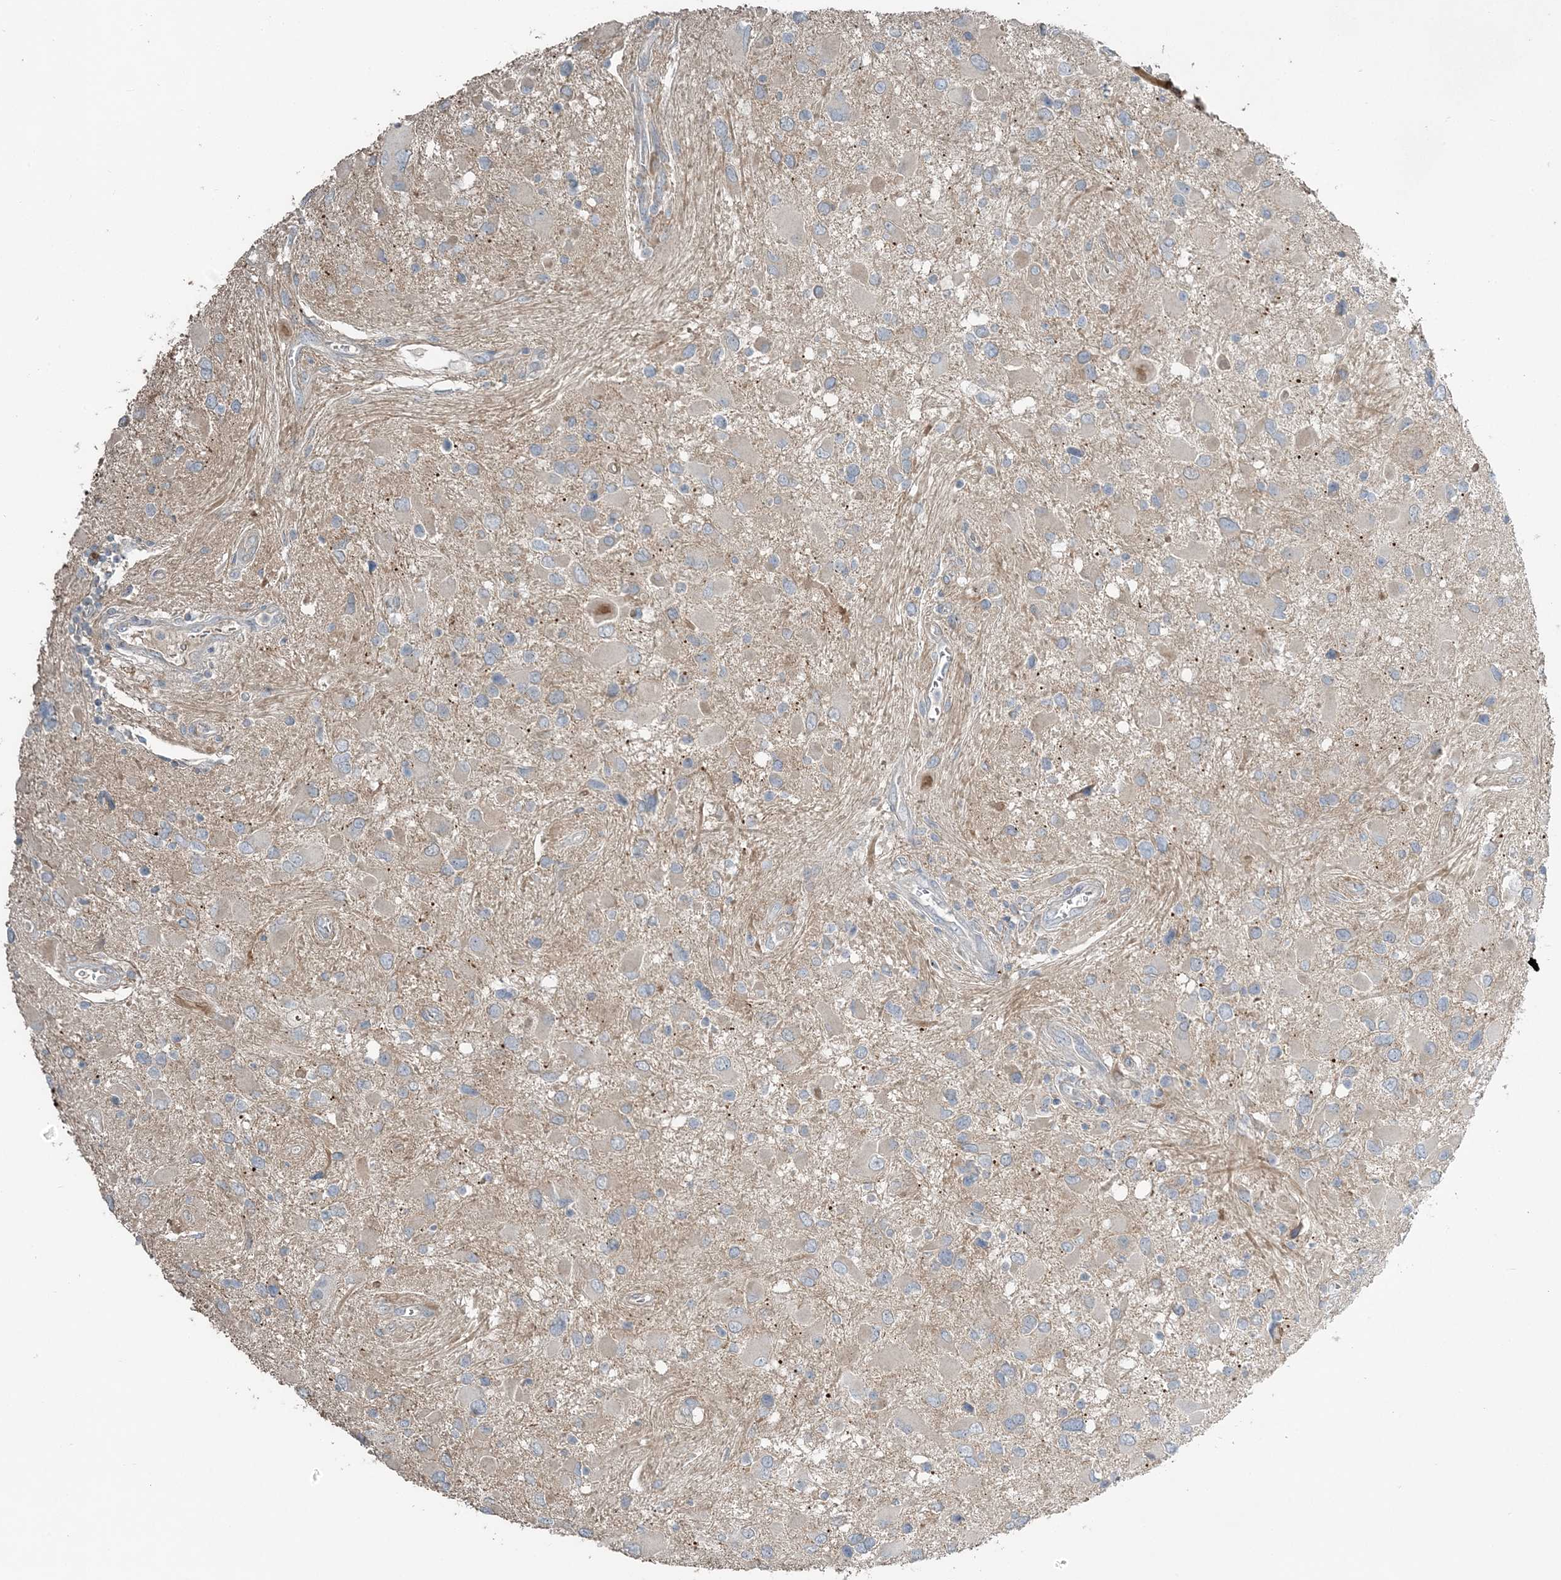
{"staining": {"intensity": "negative", "quantity": "none", "location": "none"}, "tissue": "glioma", "cell_type": "Tumor cells", "image_type": "cancer", "snomed": [{"axis": "morphology", "description": "Glioma, malignant, High grade"}, {"axis": "topography", "description": "Brain"}], "caption": "Tumor cells show no significant staining in high-grade glioma (malignant). (DAB (3,3'-diaminobenzidine) IHC with hematoxylin counter stain).", "gene": "SLC4A10", "patient": {"sex": "male", "age": 53}}